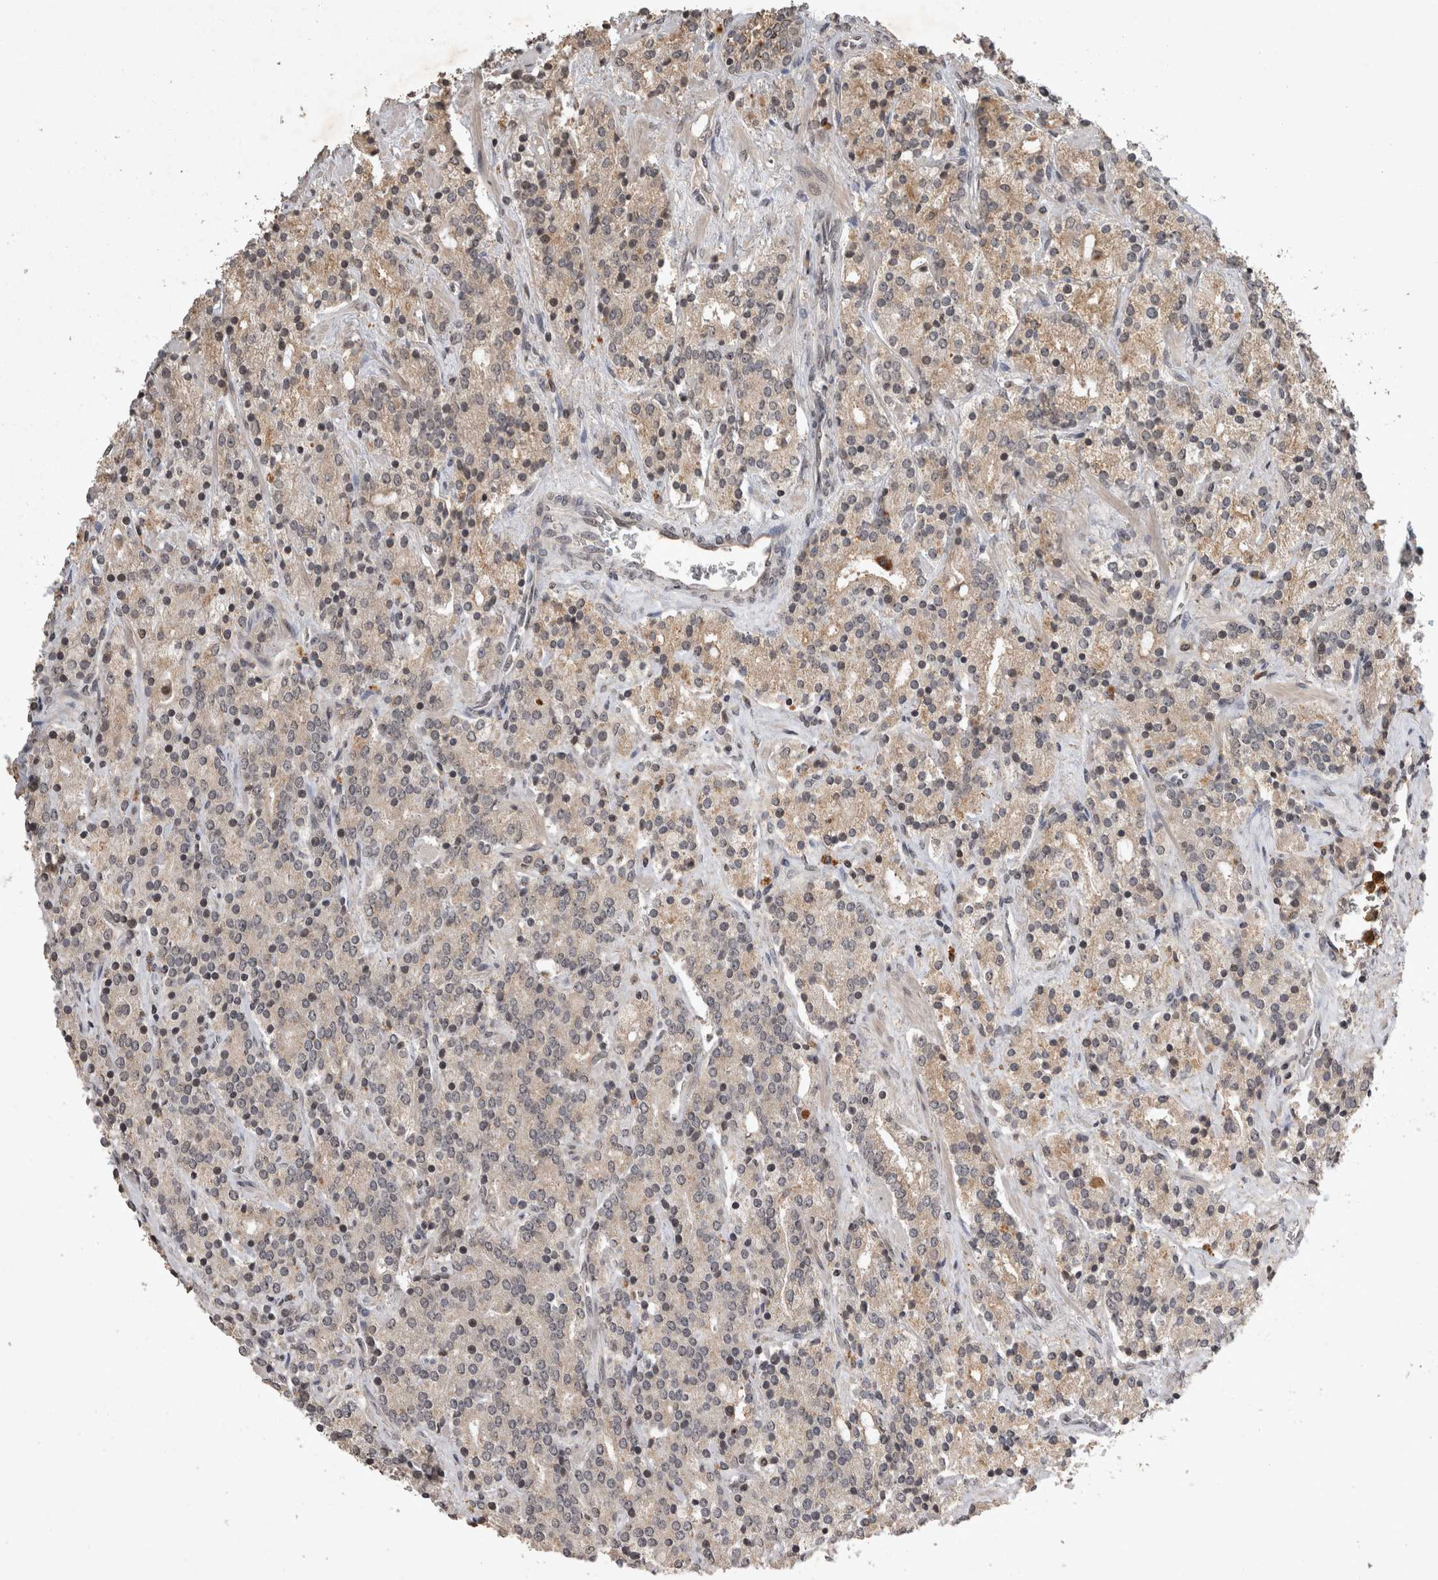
{"staining": {"intensity": "moderate", "quantity": "<25%", "location": "cytoplasmic/membranous"}, "tissue": "prostate cancer", "cell_type": "Tumor cells", "image_type": "cancer", "snomed": [{"axis": "morphology", "description": "Adenocarcinoma, High grade"}, {"axis": "topography", "description": "Prostate"}], "caption": "Prostate cancer (adenocarcinoma (high-grade)) tissue demonstrates moderate cytoplasmic/membranous staining in approximately <25% of tumor cells", "gene": "HRK", "patient": {"sex": "male", "age": 71}}